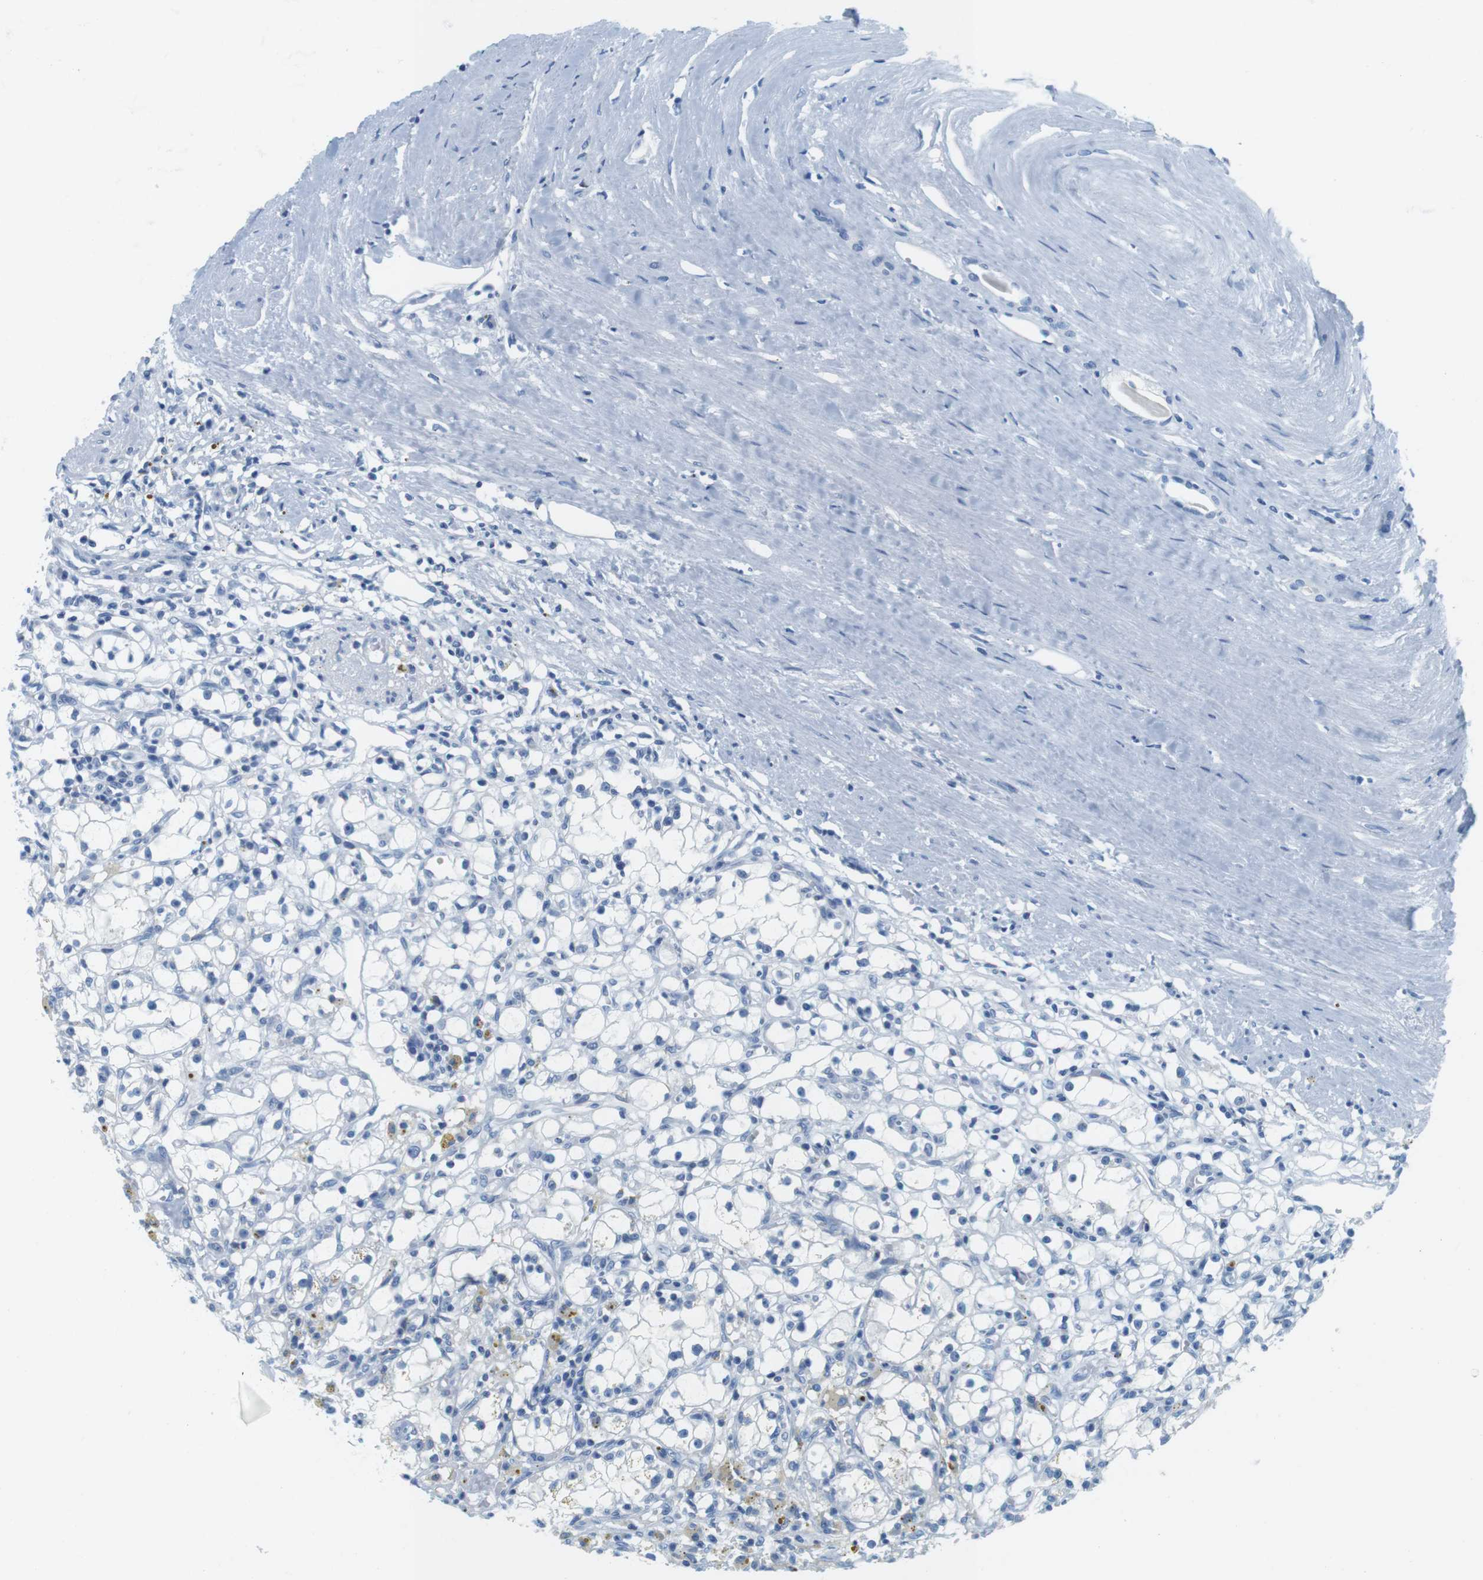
{"staining": {"intensity": "negative", "quantity": "none", "location": "none"}, "tissue": "renal cancer", "cell_type": "Tumor cells", "image_type": "cancer", "snomed": [{"axis": "morphology", "description": "Adenocarcinoma, NOS"}, {"axis": "topography", "description": "Kidney"}], "caption": "Tumor cells show no significant protein expression in renal adenocarcinoma.", "gene": "CYP2C9", "patient": {"sex": "male", "age": 56}}